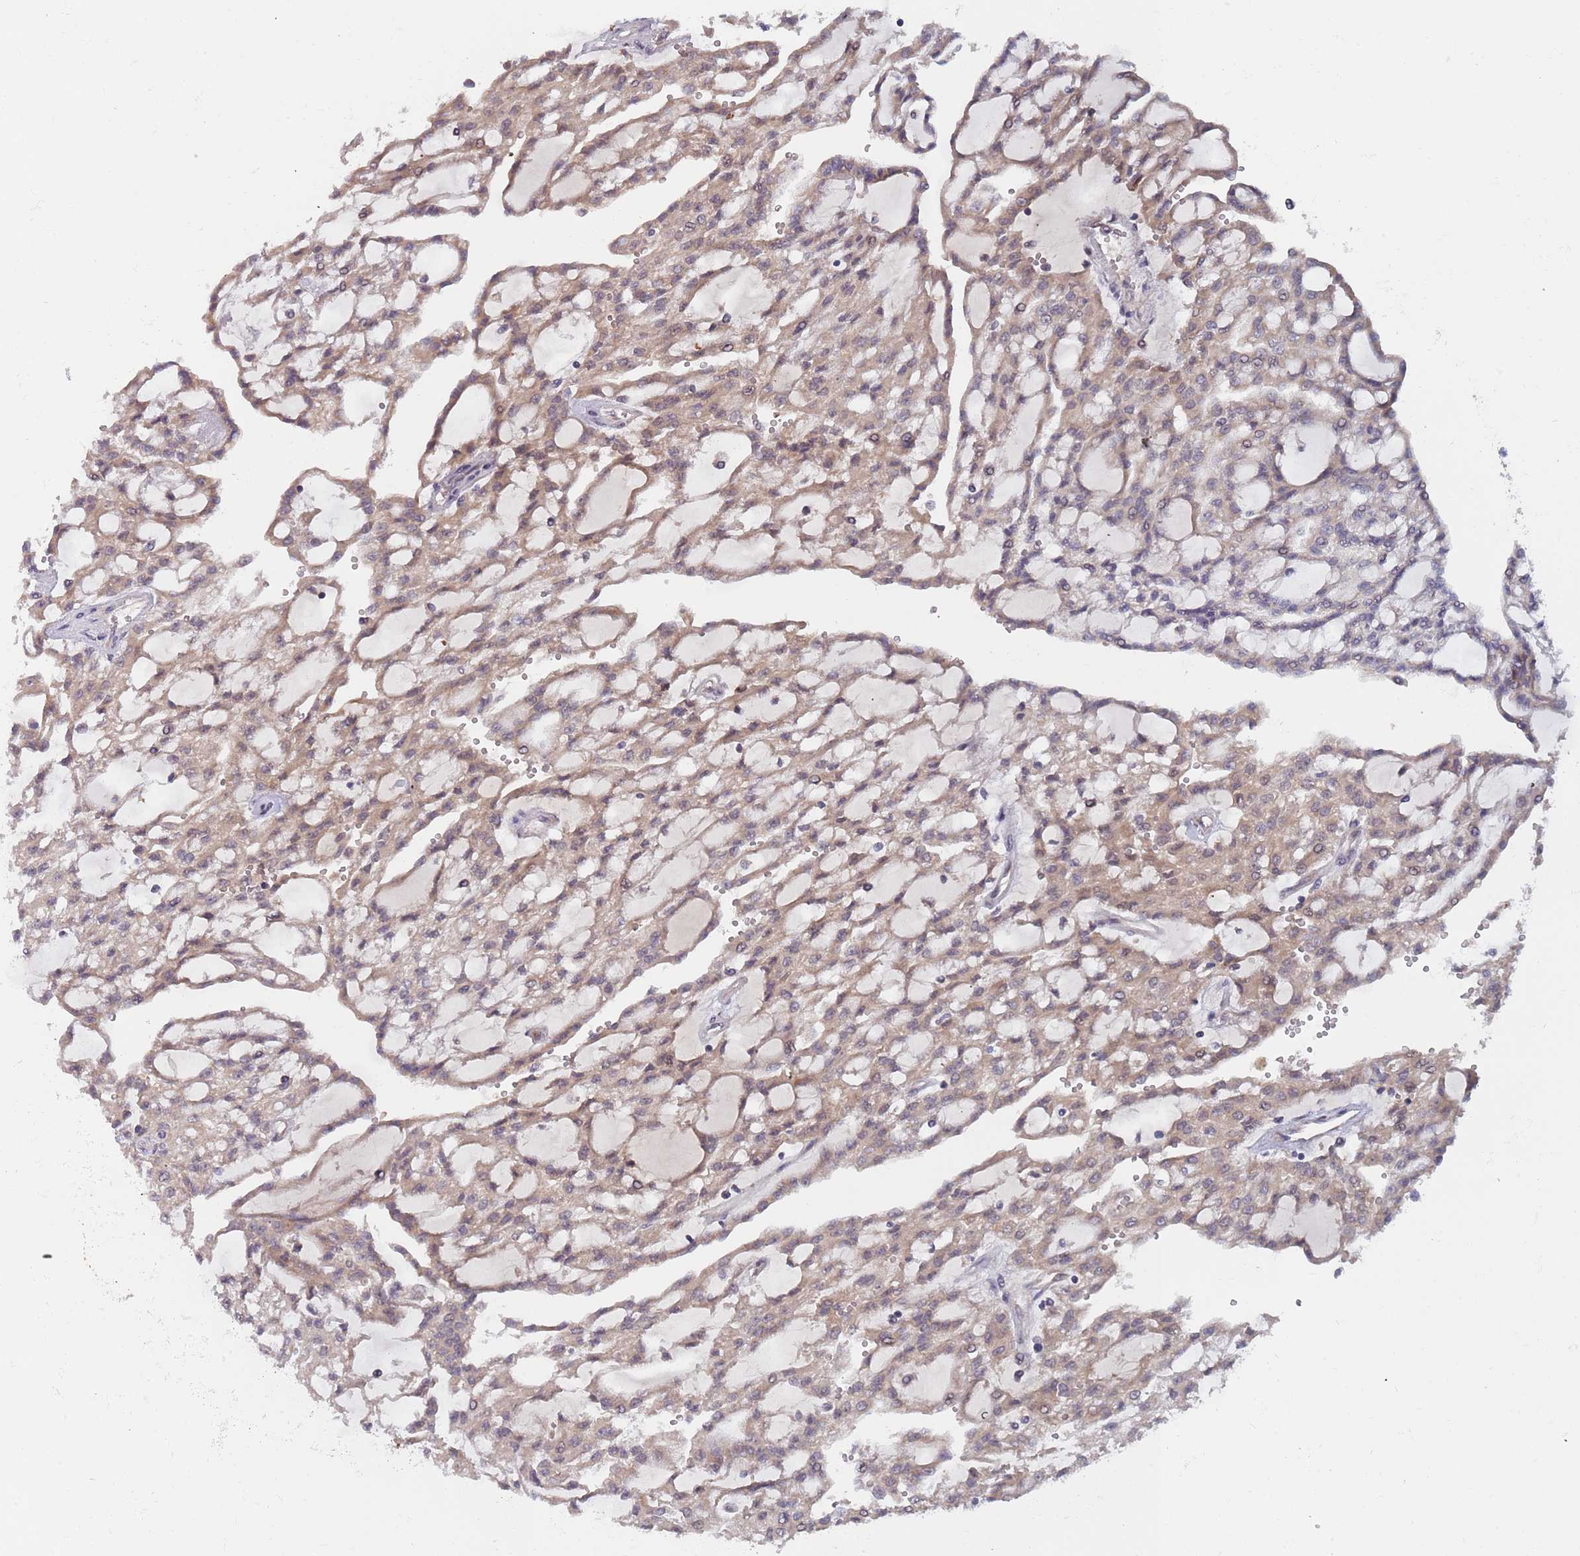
{"staining": {"intensity": "weak", "quantity": ">75%", "location": "cytoplasmic/membranous"}, "tissue": "renal cancer", "cell_type": "Tumor cells", "image_type": "cancer", "snomed": [{"axis": "morphology", "description": "Adenocarcinoma, NOS"}, {"axis": "topography", "description": "Kidney"}], "caption": "DAB (3,3'-diaminobenzidine) immunohistochemical staining of adenocarcinoma (renal) exhibits weak cytoplasmic/membranous protein positivity in approximately >75% of tumor cells.", "gene": "ZNF140", "patient": {"sex": "male", "age": 63}}